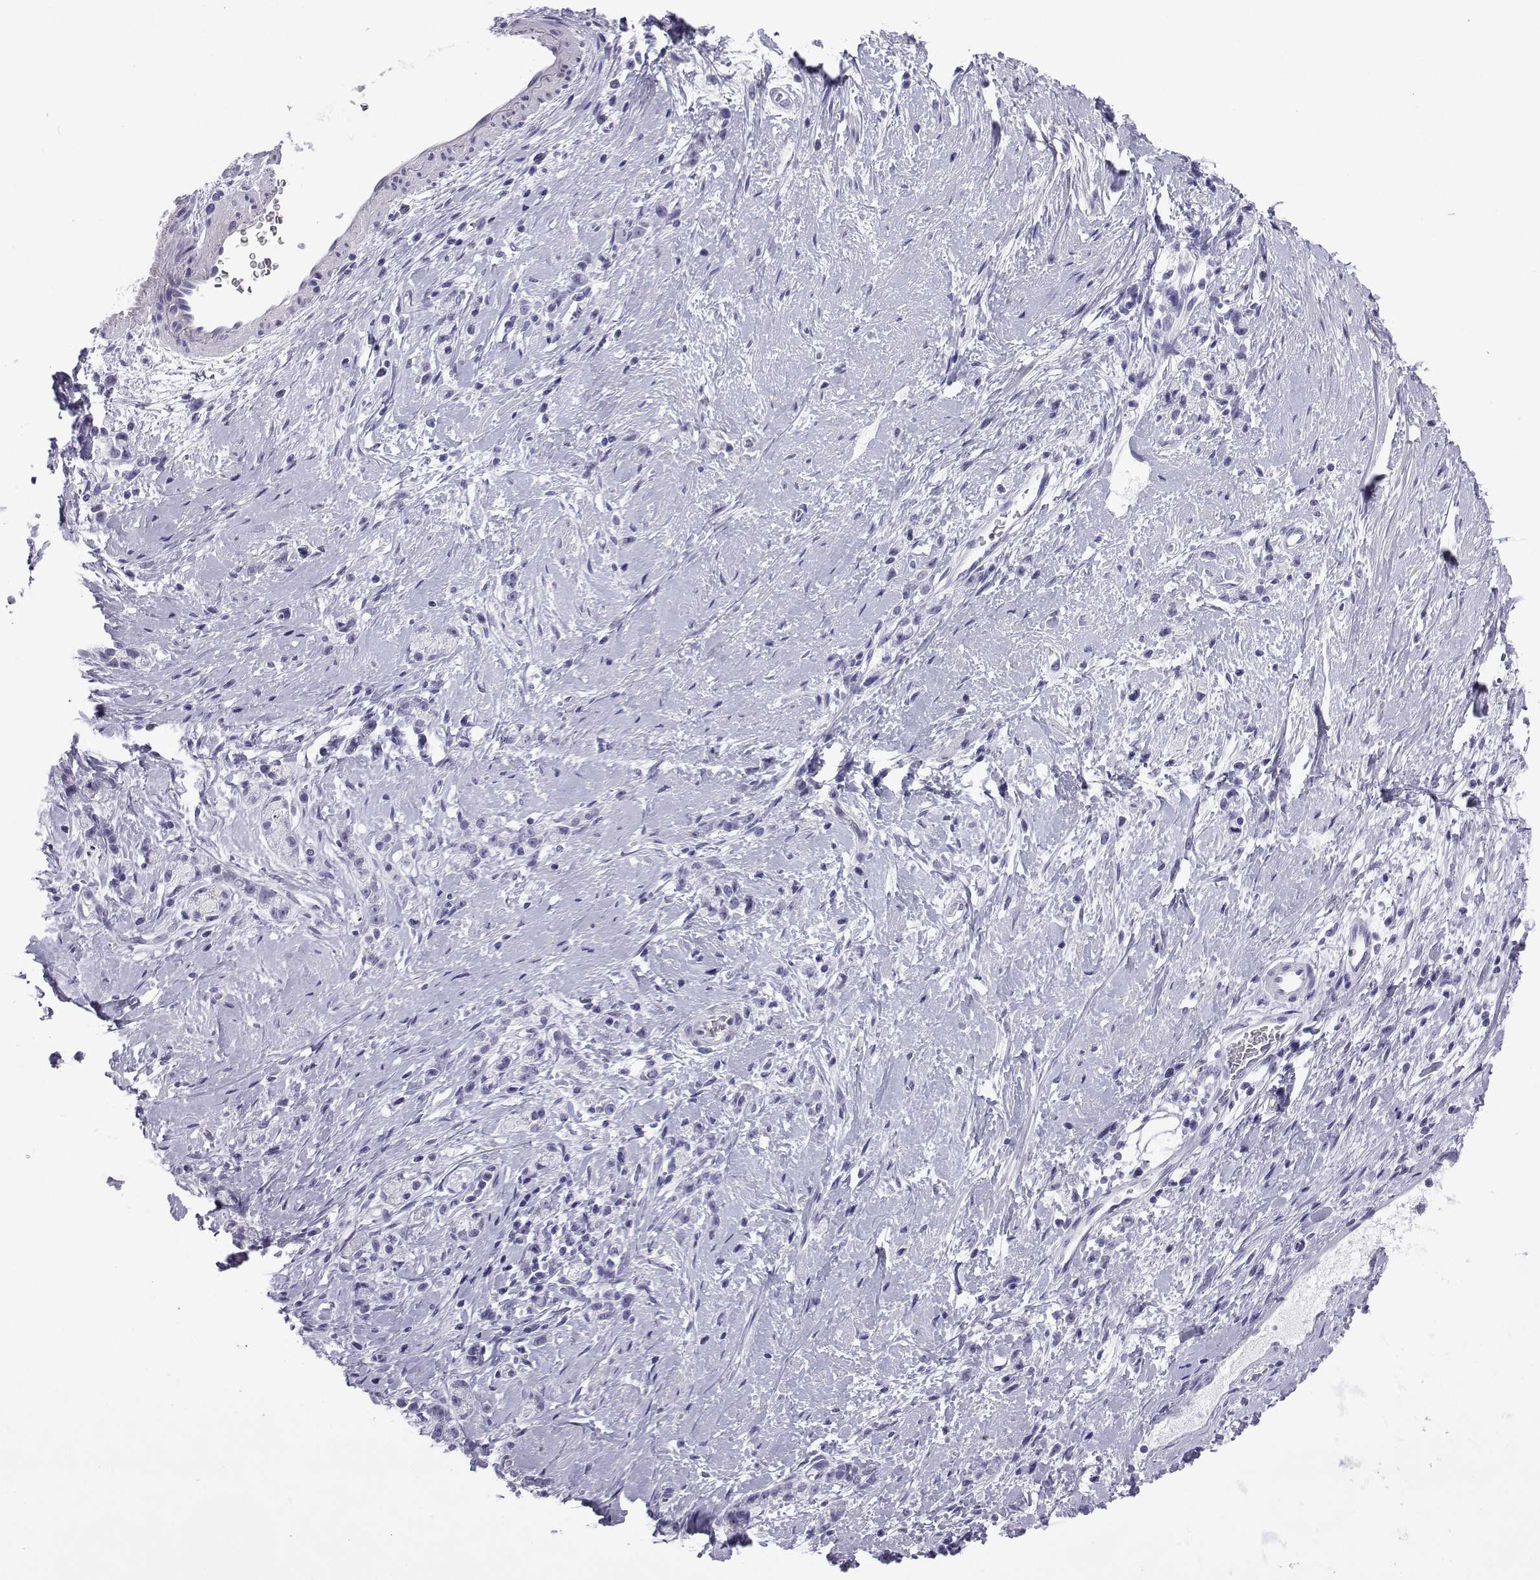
{"staining": {"intensity": "negative", "quantity": "none", "location": "none"}, "tissue": "stomach cancer", "cell_type": "Tumor cells", "image_type": "cancer", "snomed": [{"axis": "morphology", "description": "Adenocarcinoma, NOS"}, {"axis": "topography", "description": "Stomach"}], "caption": "A micrograph of human stomach adenocarcinoma is negative for staining in tumor cells.", "gene": "TRIM46", "patient": {"sex": "male", "age": 58}}